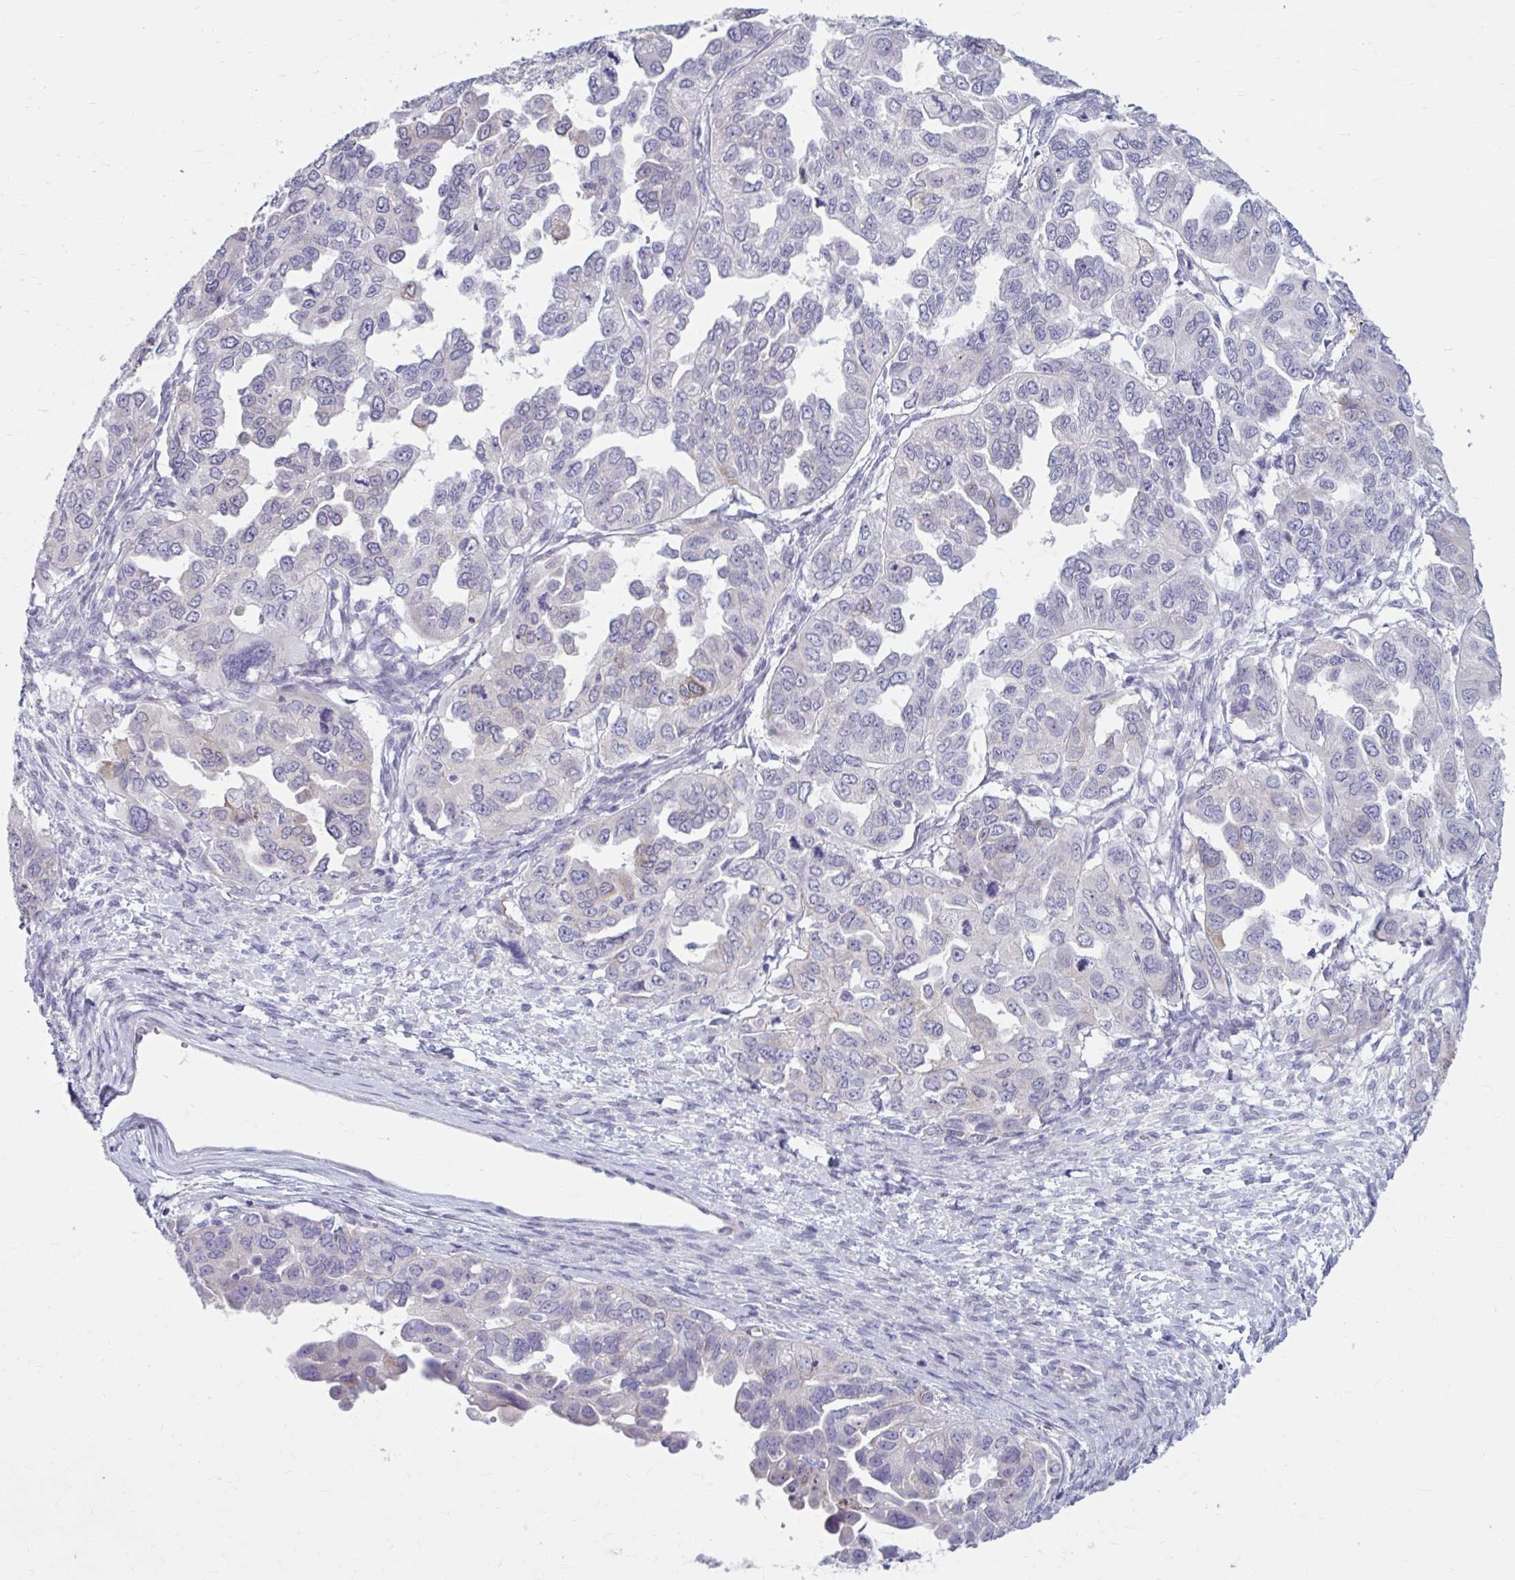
{"staining": {"intensity": "moderate", "quantity": "<25%", "location": "cytoplasmic/membranous"}, "tissue": "ovarian cancer", "cell_type": "Tumor cells", "image_type": "cancer", "snomed": [{"axis": "morphology", "description": "Cystadenocarcinoma, serous, NOS"}, {"axis": "topography", "description": "Ovary"}], "caption": "The micrograph demonstrates staining of ovarian serous cystadenocarcinoma, revealing moderate cytoplasmic/membranous protein positivity (brown color) within tumor cells.", "gene": "MSMO1", "patient": {"sex": "female", "age": 53}}